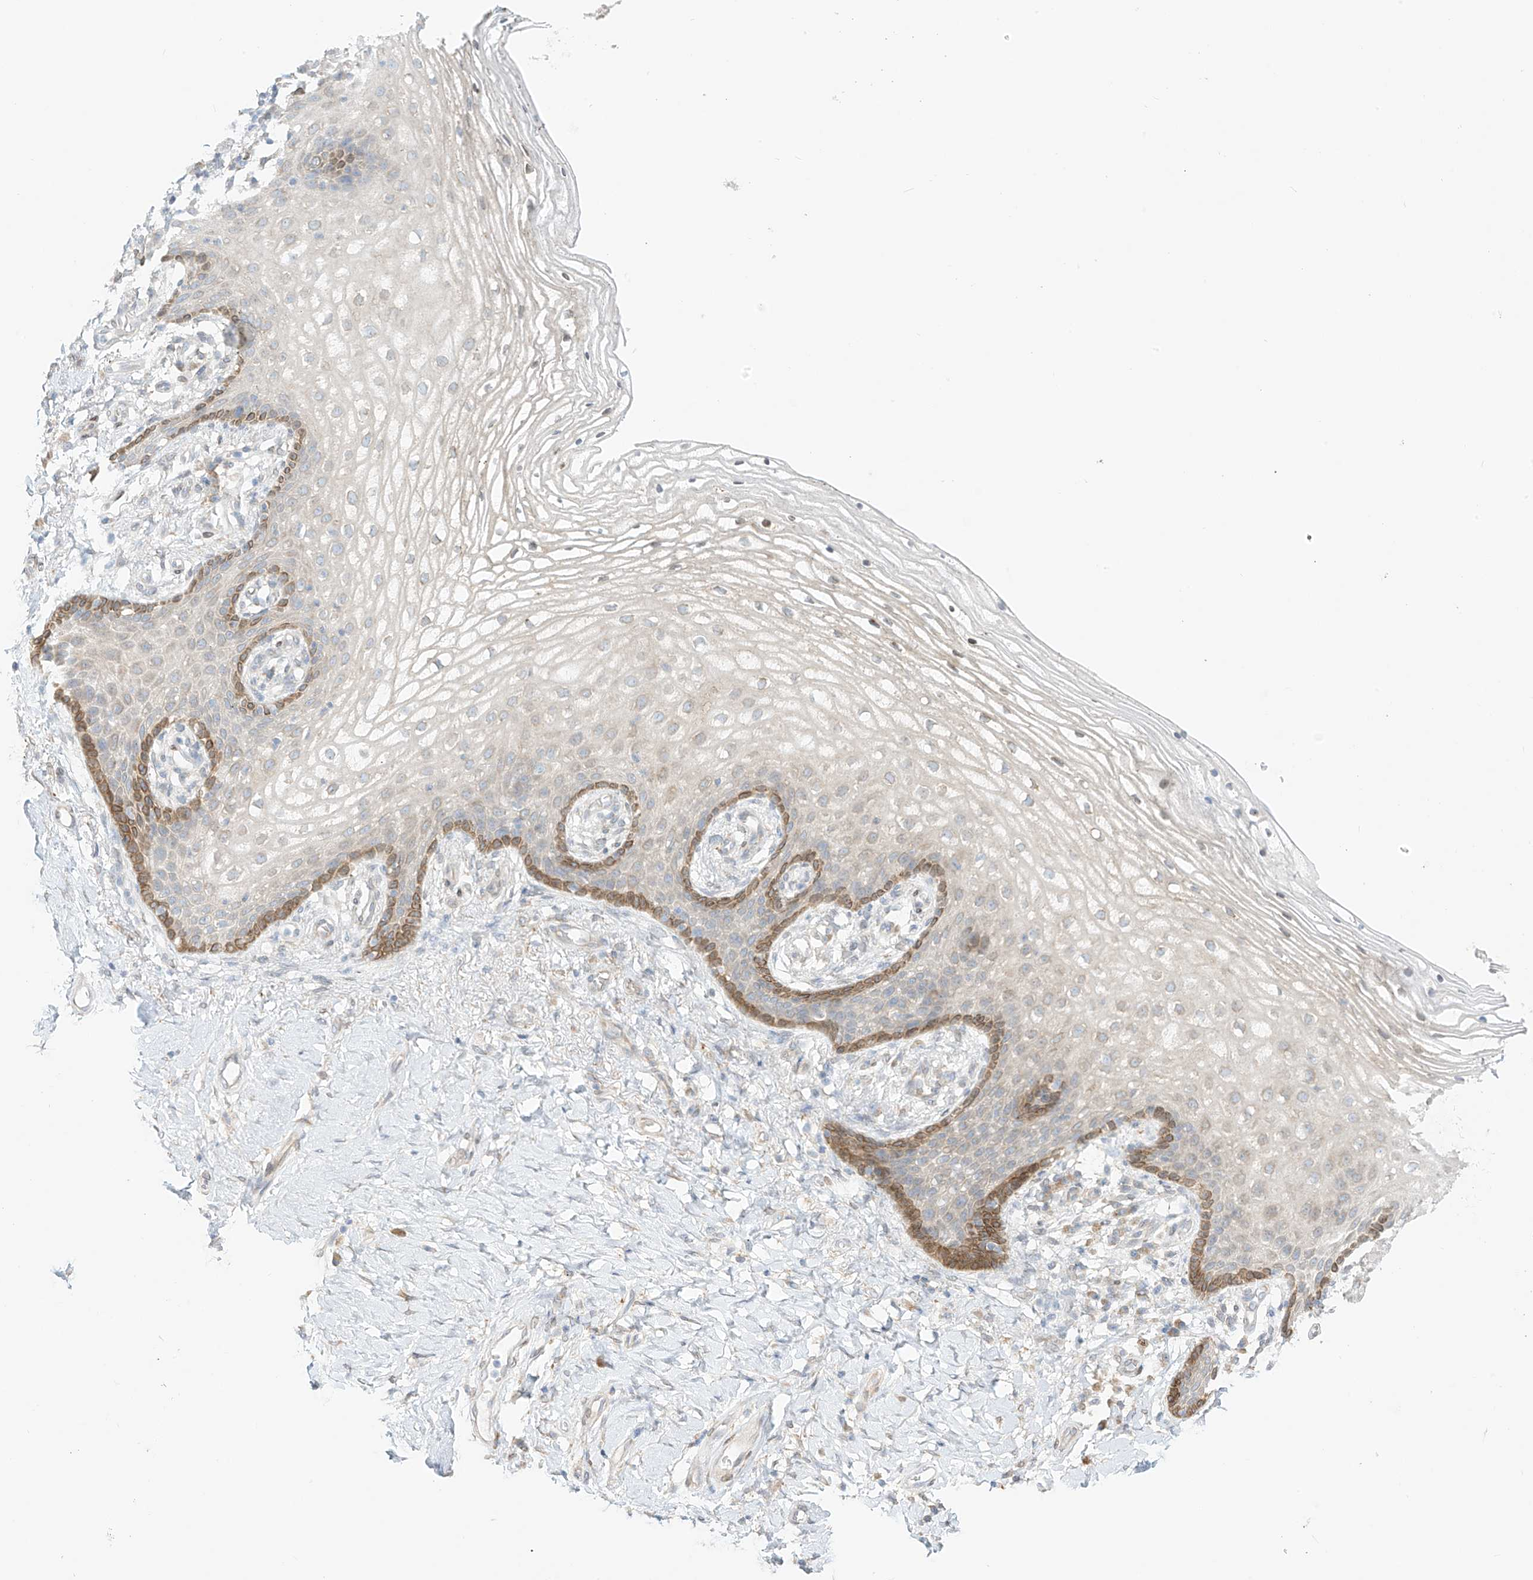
{"staining": {"intensity": "moderate", "quantity": "<25%", "location": "cytoplasmic/membranous"}, "tissue": "vagina", "cell_type": "Squamous epithelial cells", "image_type": "normal", "snomed": [{"axis": "morphology", "description": "Normal tissue, NOS"}, {"axis": "topography", "description": "Vagina"}], "caption": "Protein expression by immunohistochemistry demonstrates moderate cytoplasmic/membranous positivity in about <25% of squamous epithelial cells in benign vagina. Using DAB (3,3'-diaminobenzidine) (brown) and hematoxylin (blue) stains, captured at high magnification using brightfield microscopy.", "gene": "PCYOX1", "patient": {"sex": "female", "age": 60}}